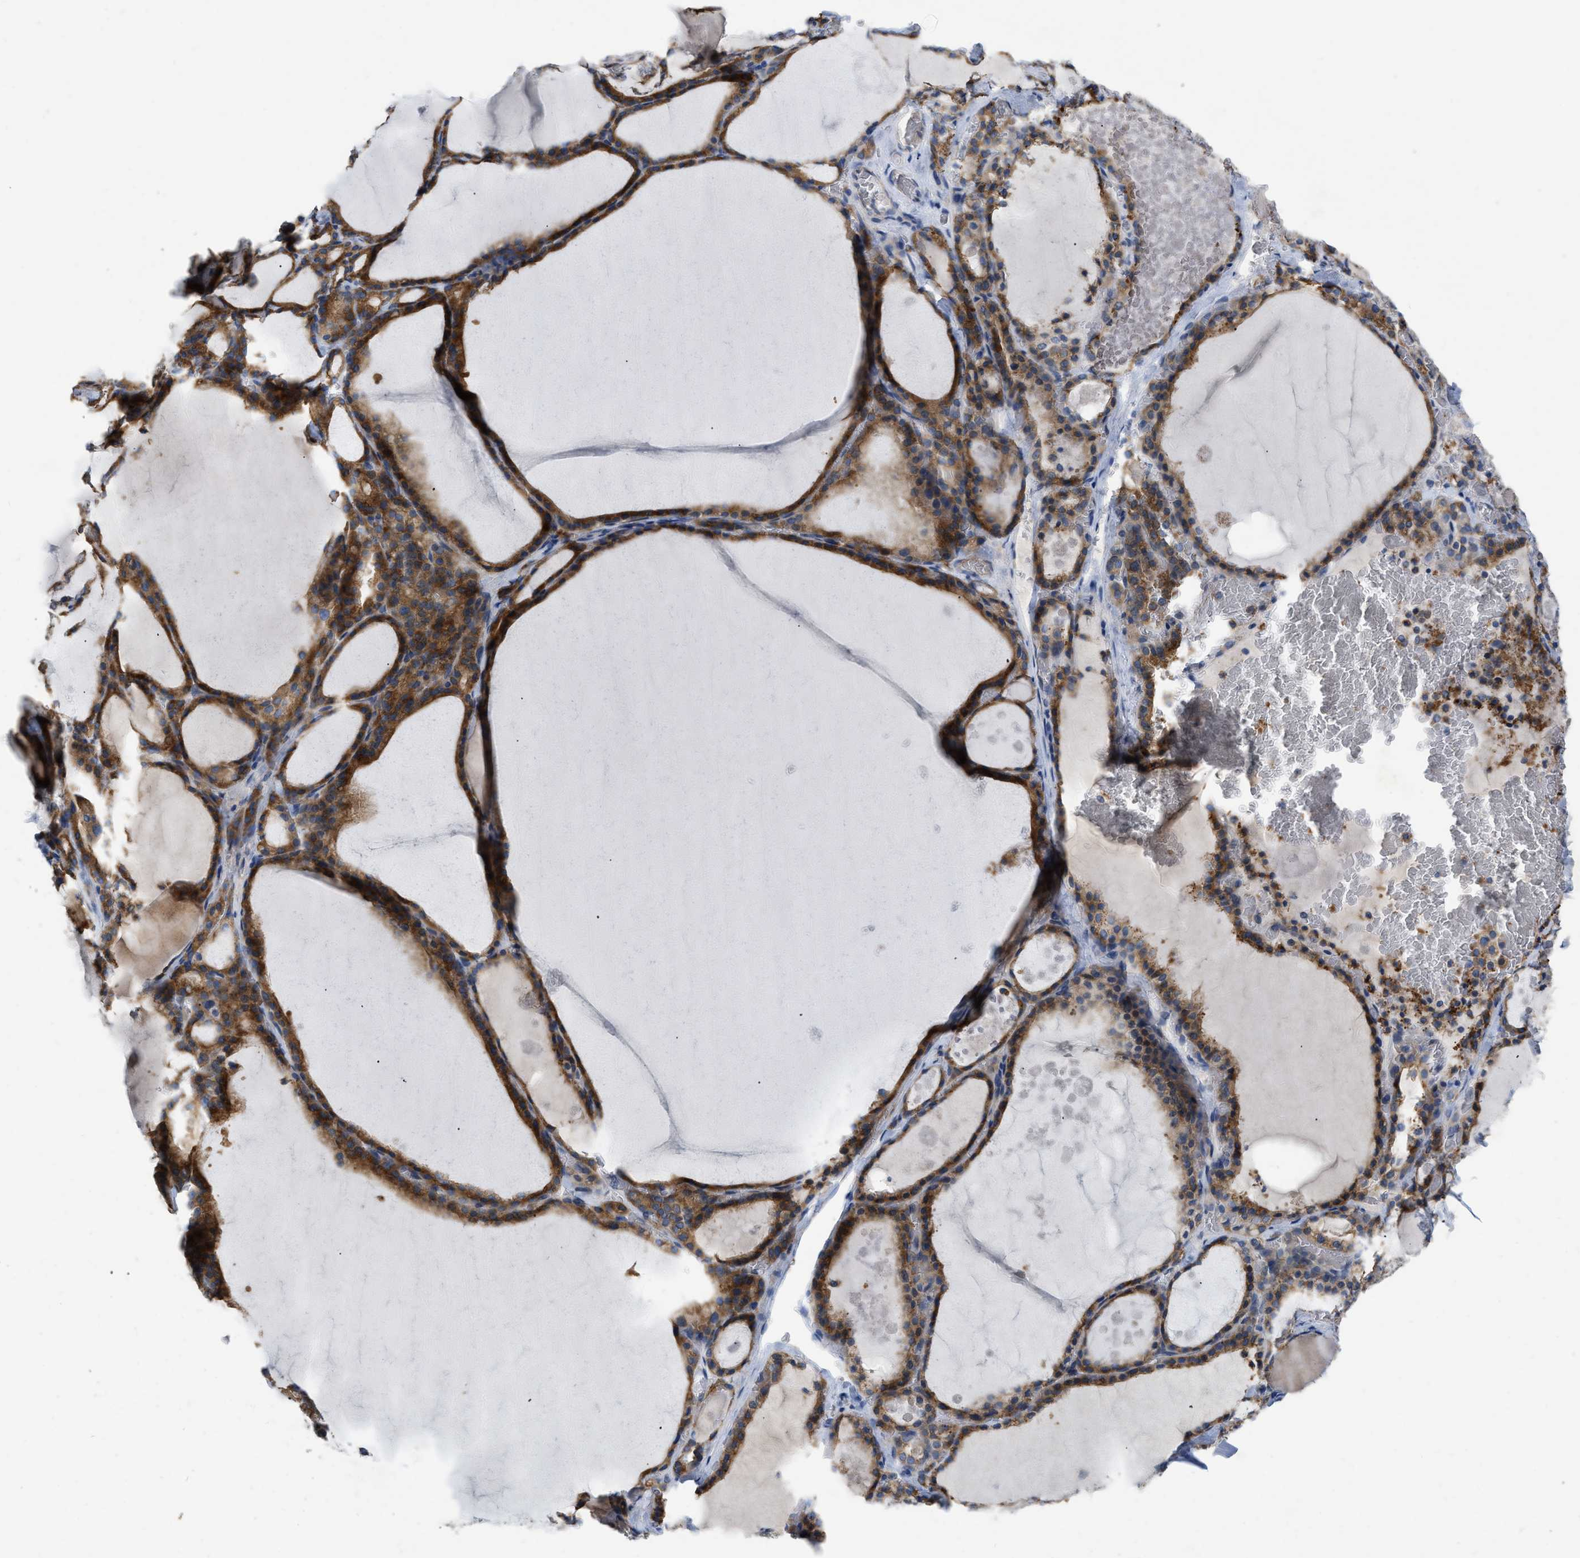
{"staining": {"intensity": "moderate", "quantity": ">75%", "location": "cytoplasmic/membranous"}, "tissue": "thyroid gland", "cell_type": "Glandular cells", "image_type": "normal", "snomed": [{"axis": "morphology", "description": "Normal tissue, NOS"}, {"axis": "topography", "description": "Thyroid gland"}], "caption": "Immunohistochemistry (IHC) image of benign thyroid gland: human thyroid gland stained using IHC reveals medium levels of moderate protein expression localized specifically in the cytoplasmic/membranous of glandular cells, appearing as a cytoplasmic/membranous brown color.", "gene": "TMEM131", "patient": {"sex": "male", "age": 56}}